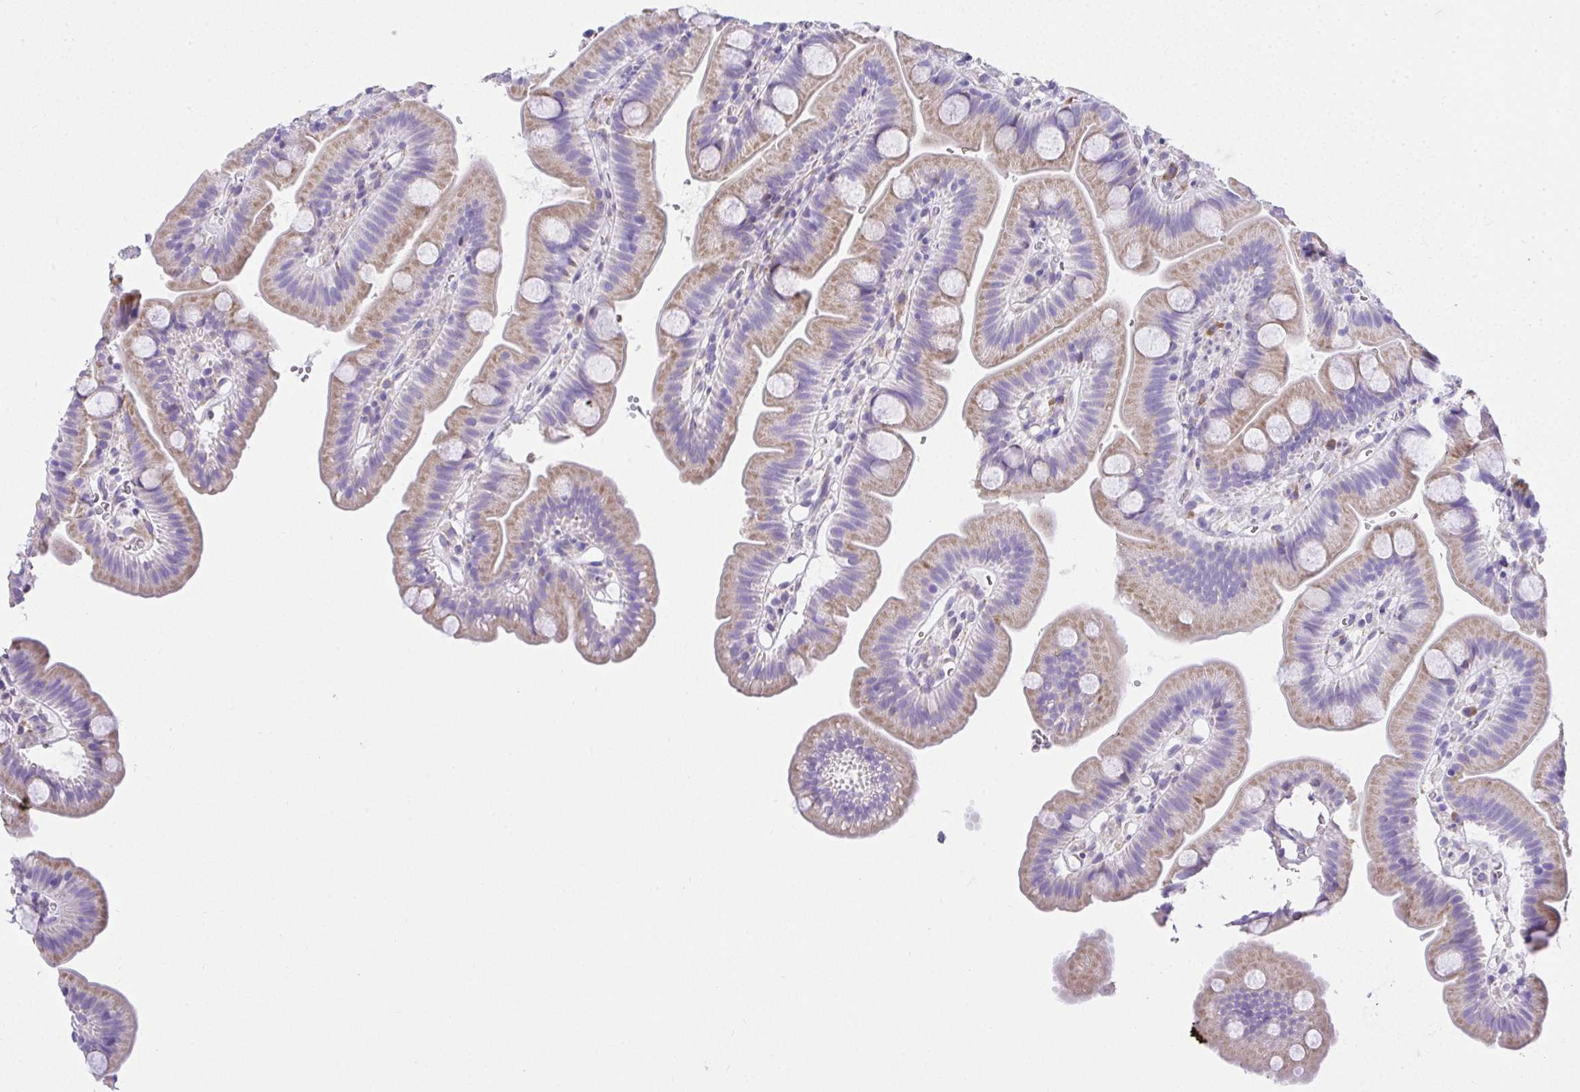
{"staining": {"intensity": "moderate", "quantity": "25%-75%", "location": "cytoplasmic/membranous"}, "tissue": "small intestine", "cell_type": "Glandular cells", "image_type": "normal", "snomed": [{"axis": "morphology", "description": "Normal tissue, NOS"}, {"axis": "topography", "description": "Small intestine"}], "caption": "Immunohistochemical staining of normal small intestine displays moderate cytoplasmic/membranous protein positivity in about 25%-75% of glandular cells.", "gene": "ADRA2C", "patient": {"sex": "female", "age": 68}}